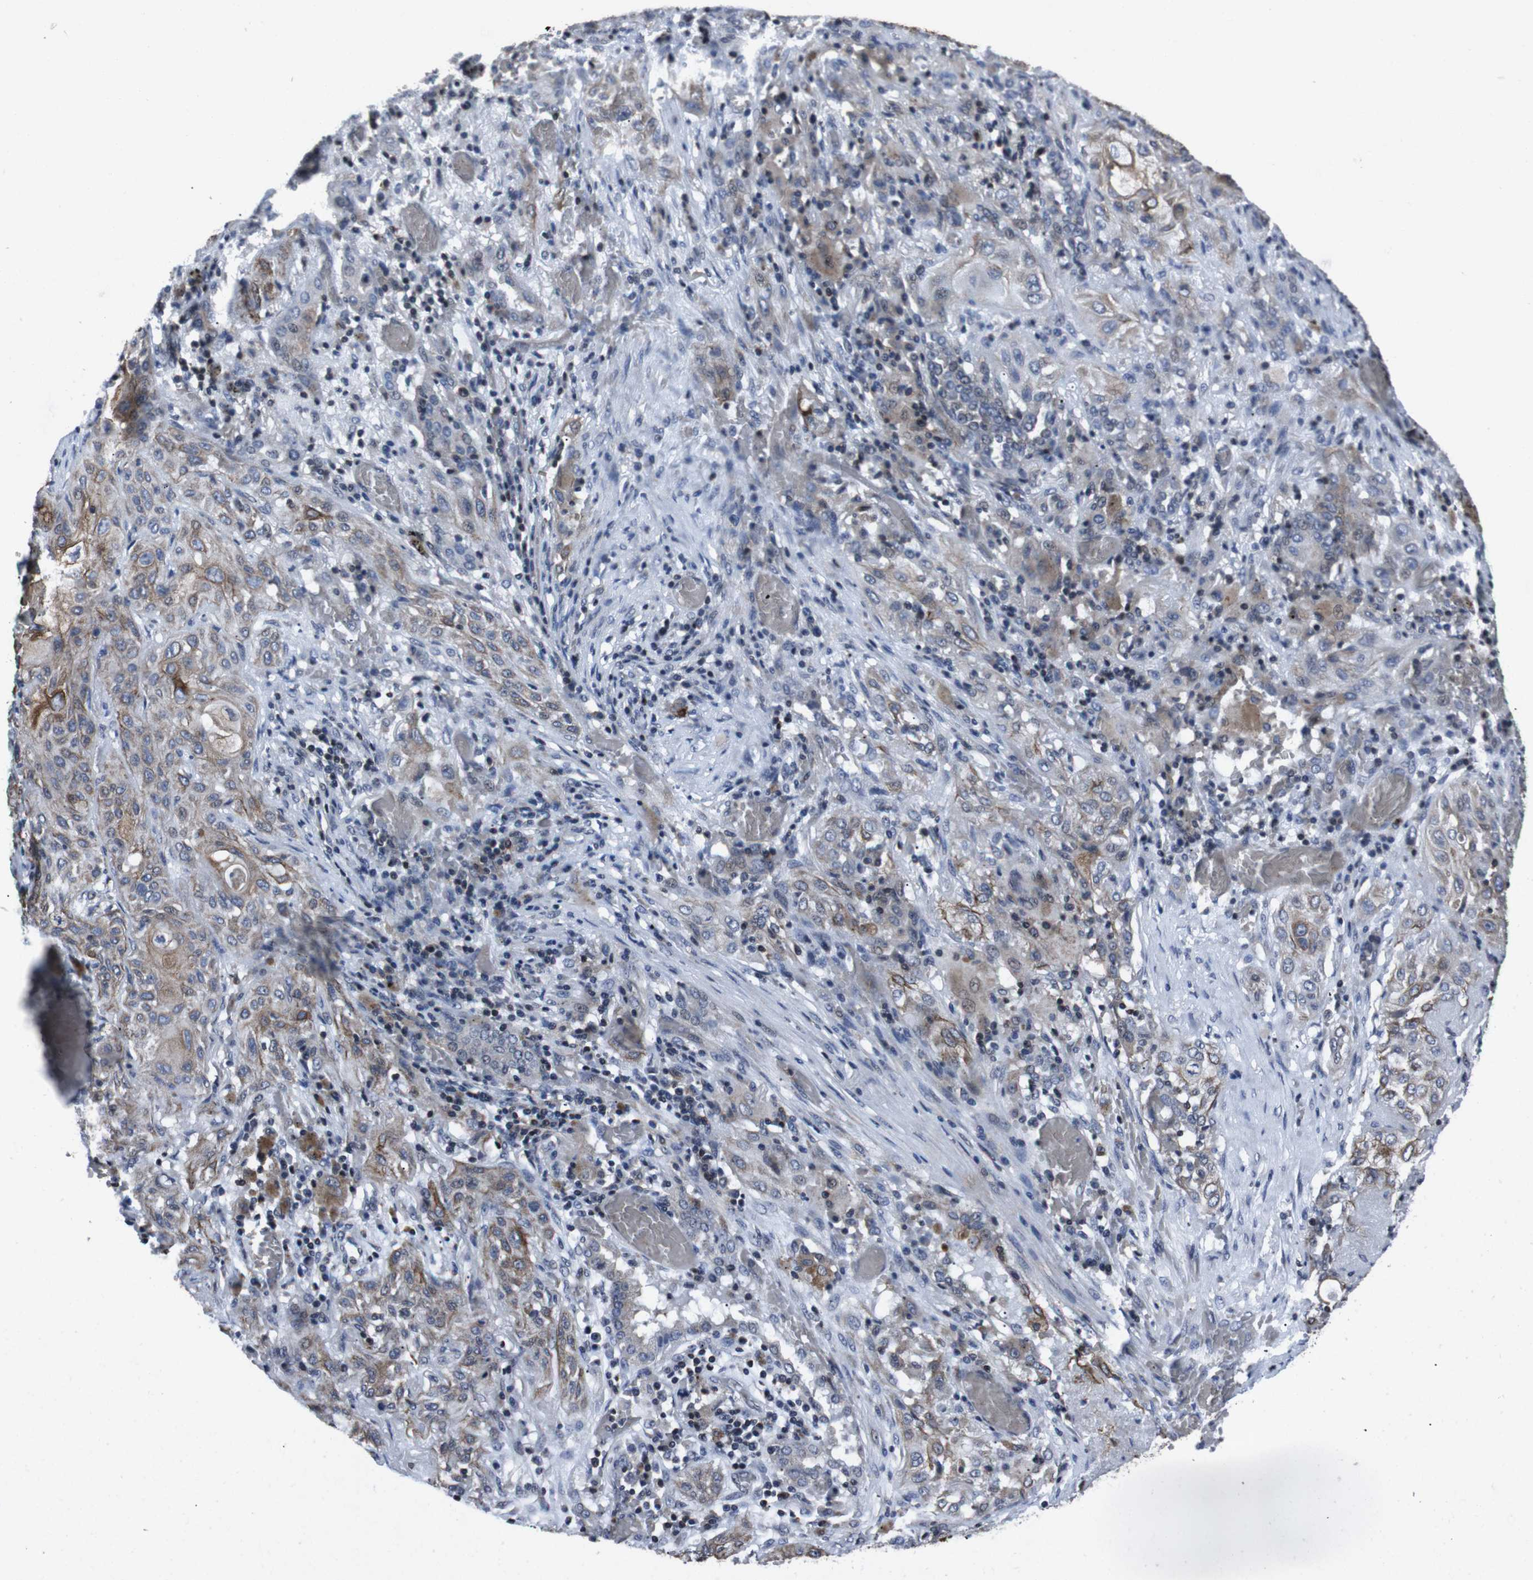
{"staining": {"intensity": "weak", "quantity": "25%-75%", "location": "cytoplasmic/membranous"}, "tissue": "lung cancer", "cell_type": "Tumor cells", "image_type": "cancer", "snomed": [{"axis": "morphology", "description": "Squamous cell carcinoma, NOS"}, {"axis": "topography", "description": "Lung"}], "caption": "Lung squamous cell carcinoma stained with DAB immunohistochemistry displays low levels of weak cytoplasmic/membranous expression in approximately 25%-75% of tumor cells. Using DAB (3,3'-diaminobenzidine) (brown) and hematoxylin (blue) stains, captured at high magnification using brightfield microscopy.", "gene": "STAT4", "patient": {"sex": "female", "age": 47}}